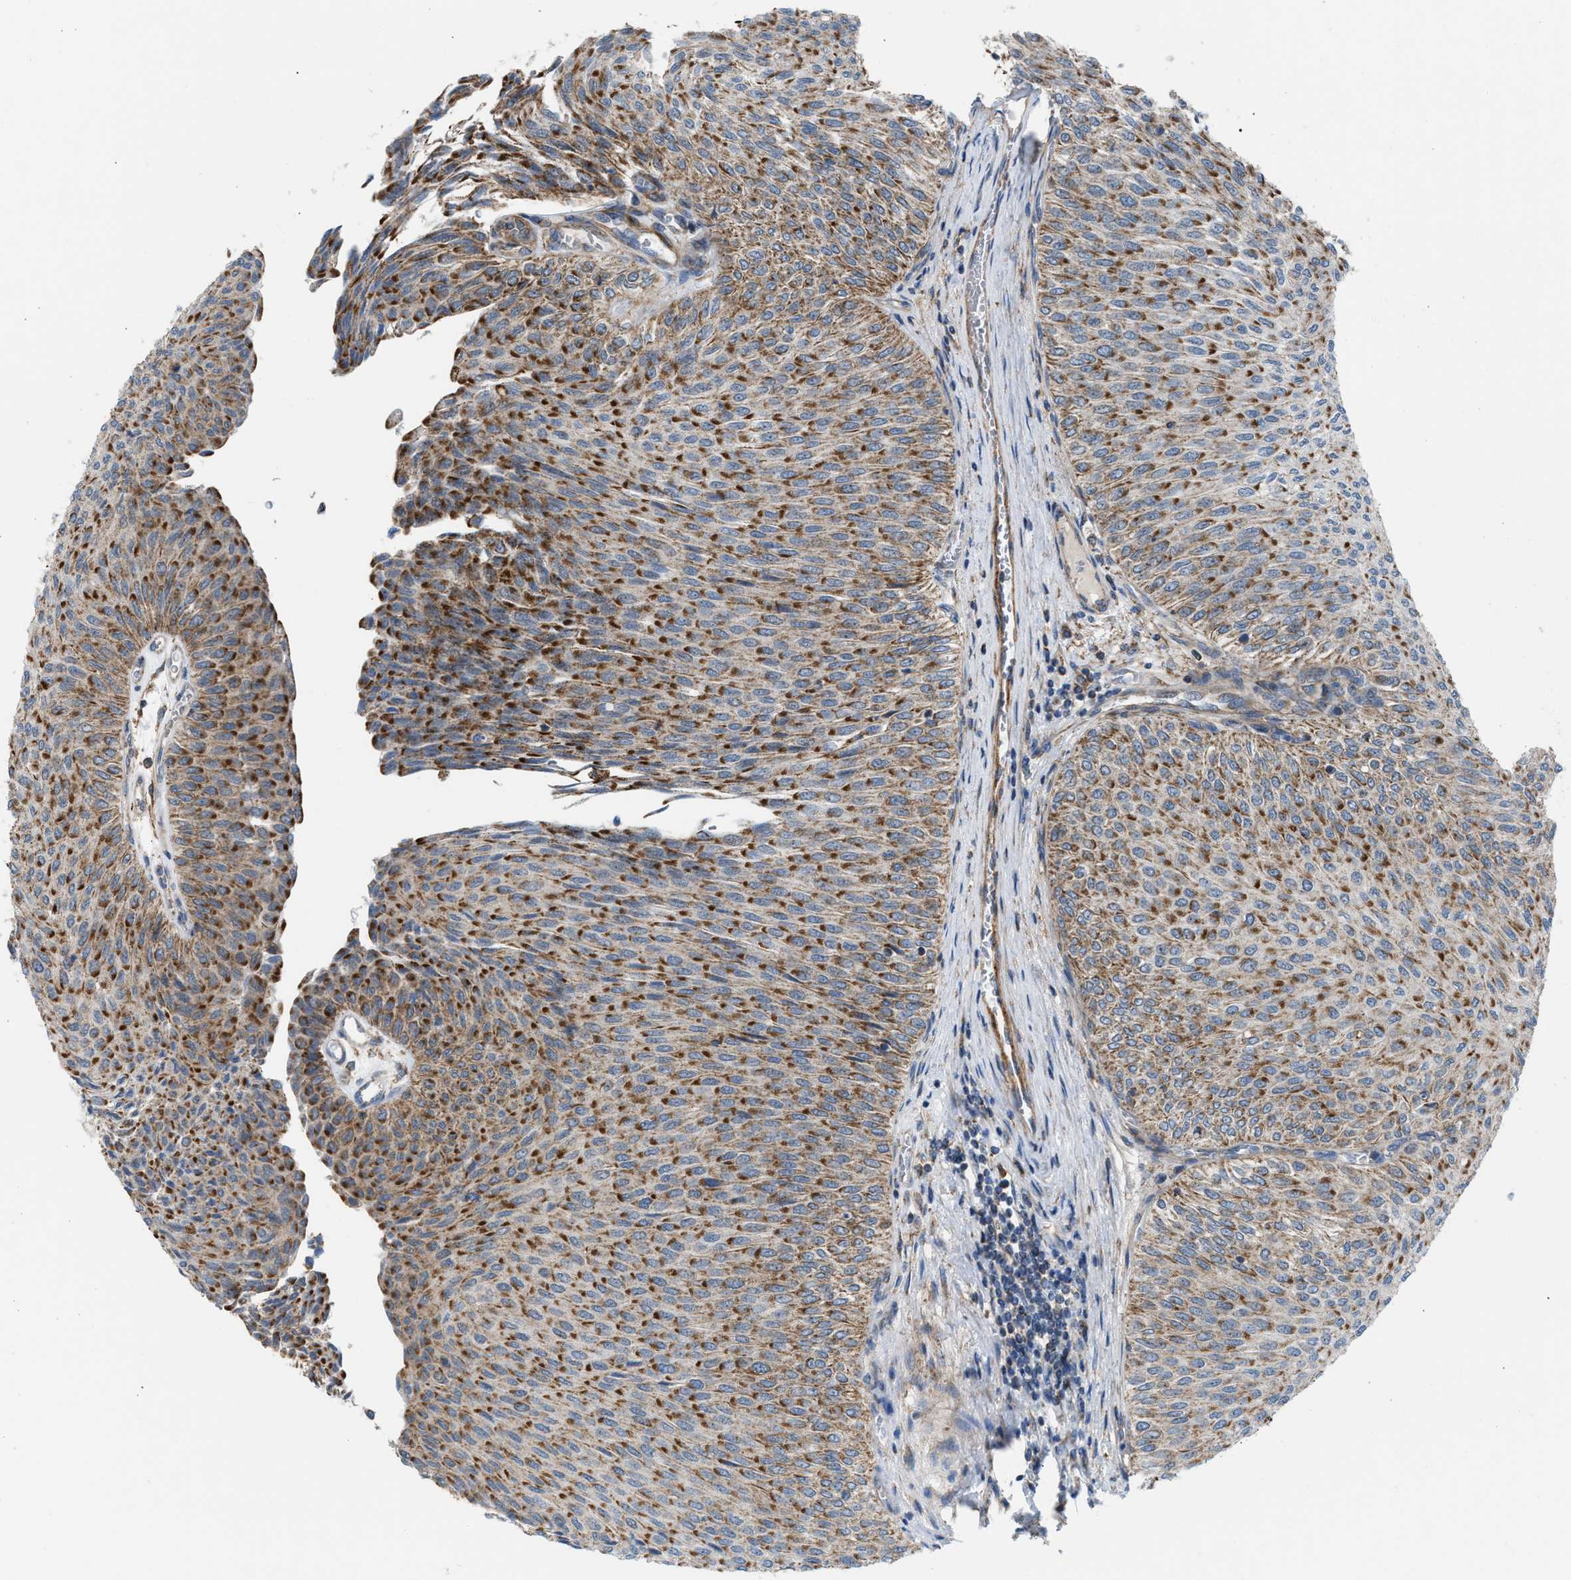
{"staining": {"intensity": "moderate", "quantity": ">75%", "location": "cytoplasmic/membranous"}, "tissue": "urothelial cancer", "cell_type": "Tumor cells", "image_type": "cancer", "snomed": [{"axis": "morphology", "description": "Urothelial carcinoma, Low grade"}, {"axis": "topography", "description": "Urinary bladder"}], "caption": "Low-grade urothelial carcinoma stained with DAB IHC shows medium levels of moderate cytoplasmic/membranous expression in approximately >75% of tumor cells.", "gene": "SLC10A3", "patient": {"sex": "male", "age": 78}}